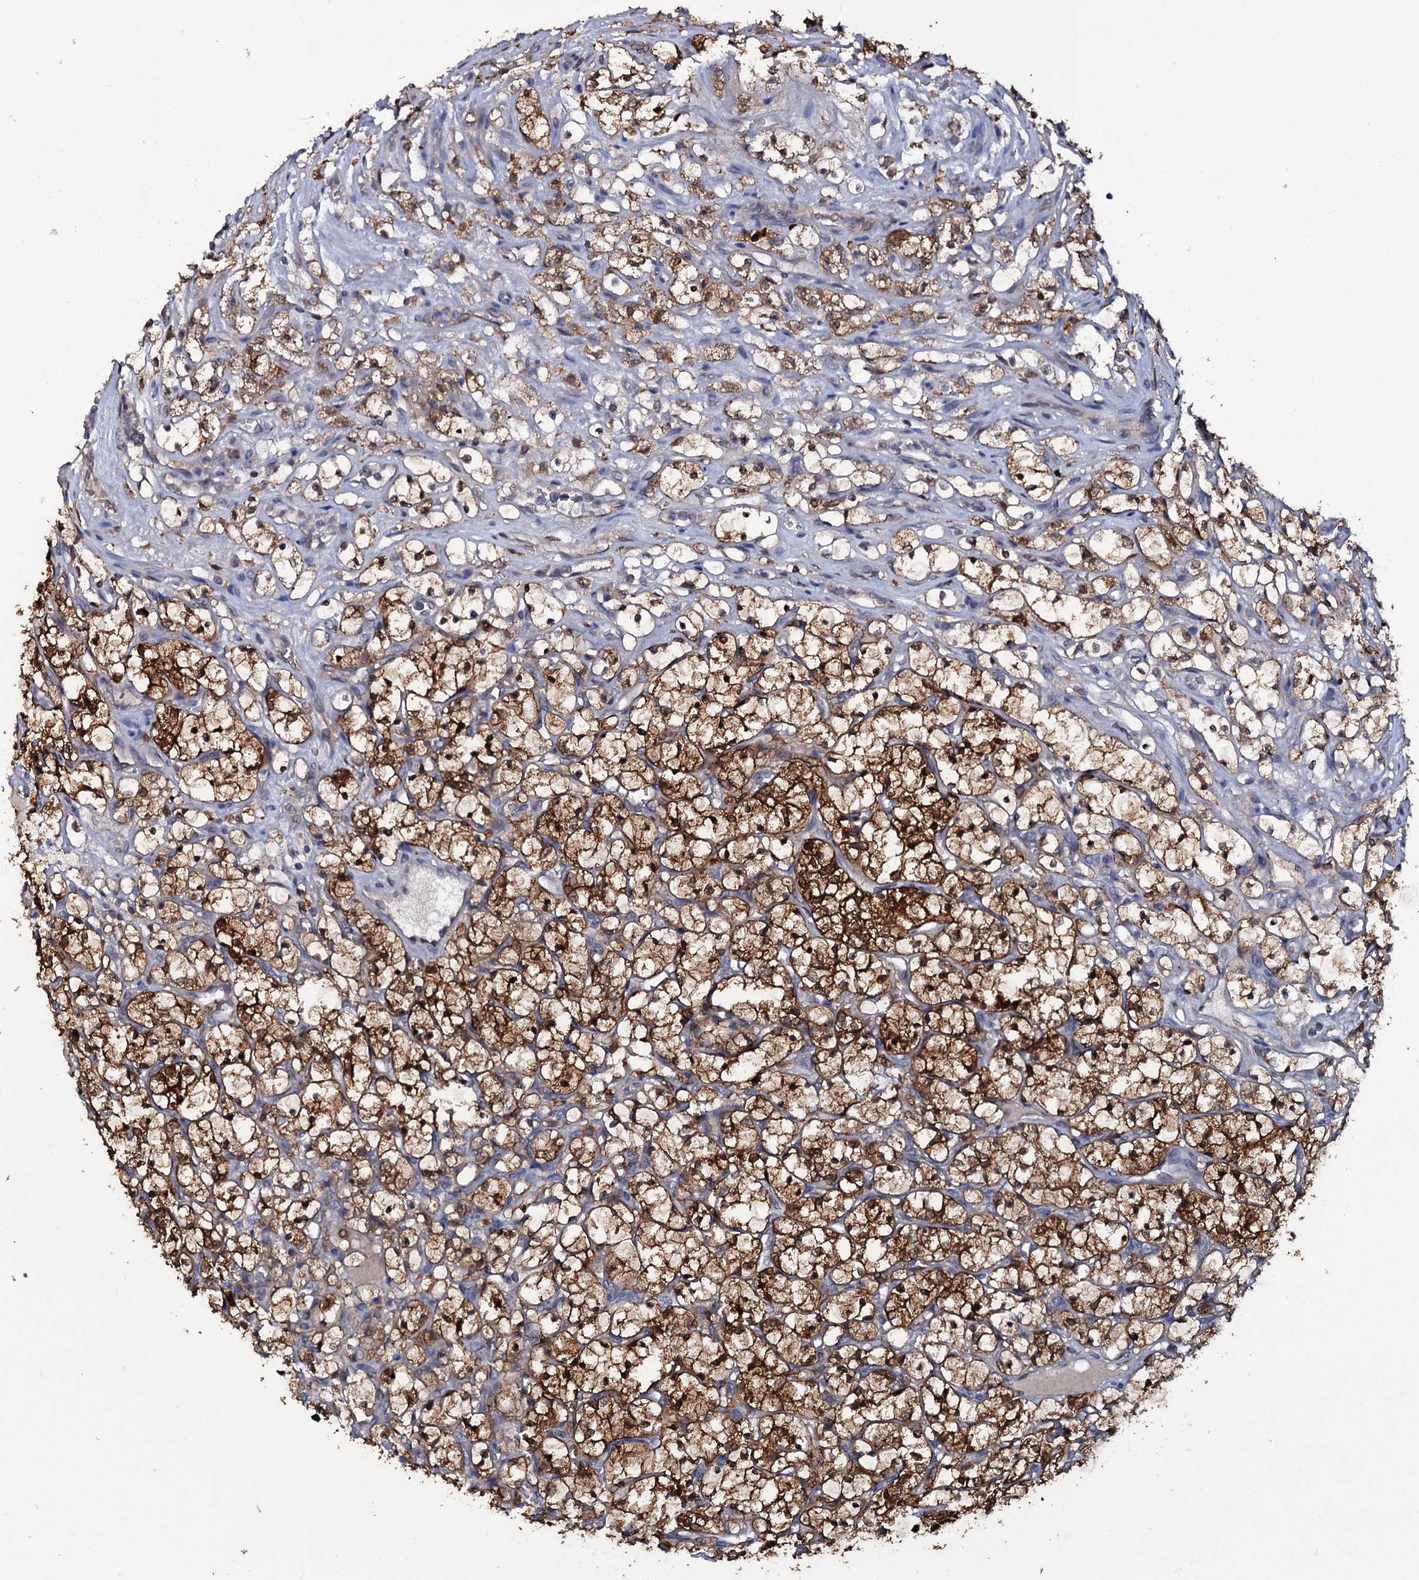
{"staining": {"intensity": "strong", "quantity": ">75%", "location": "cytoplasmic/membranous"}, "tissue": "renal cancer", "cell_type": "Tumor cells", "image_type": "cancer", "snomed": [{"axis": "morphology", "description": "Adenocarcinoma, NOS"}, {"axis": "topography", "description": "Kidney"}], "caption": "Human renal cancer (adenocarcinoma) stained with a brown dye shows strong cytoplasmic/membranous positive positivity in about >75% of tumor cells.", "gene": "CRYL1", "patient": {"sex": "female", "age": 69}}